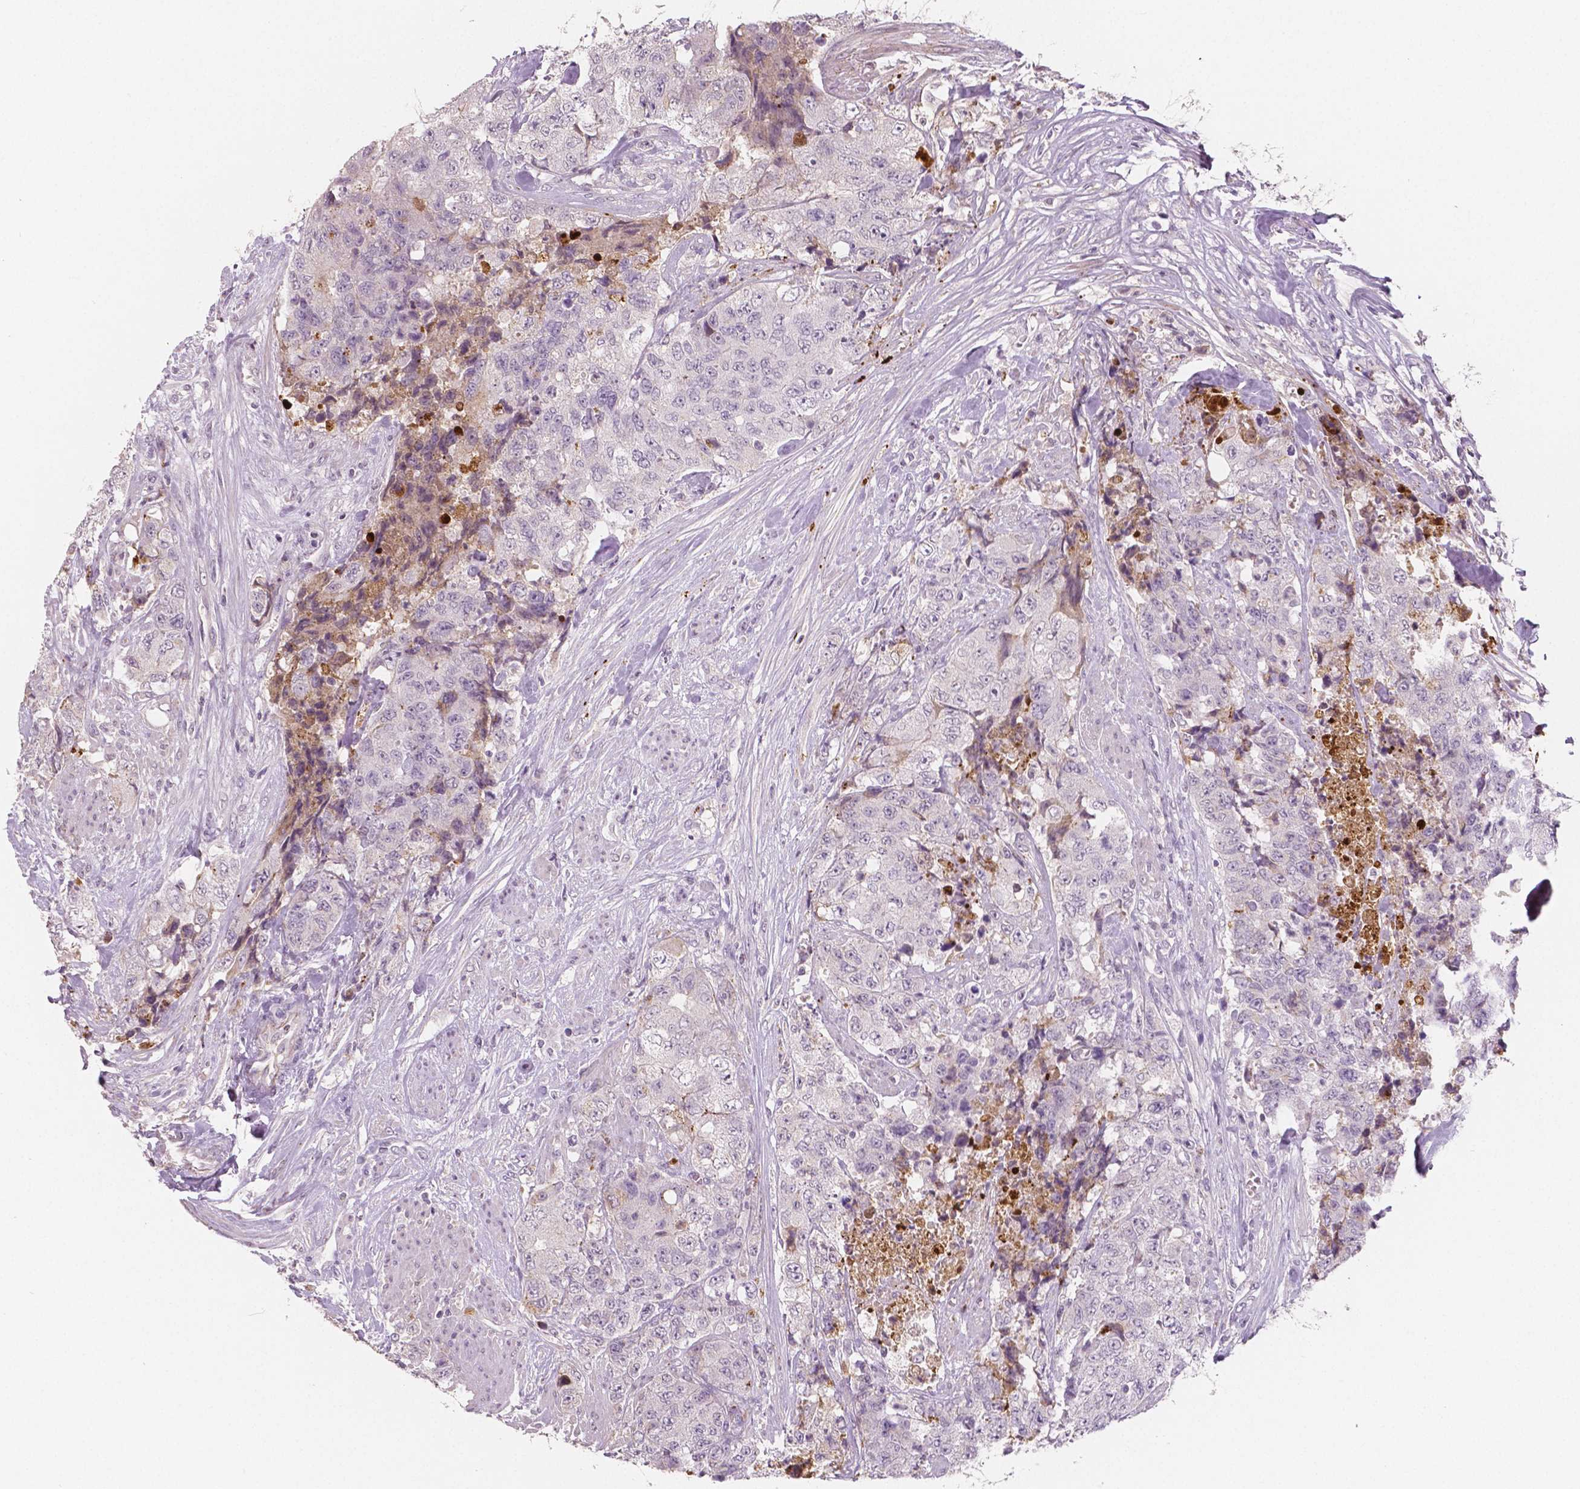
{"staining": {"intensity": "negative", "quantity": "none", "location": "none"}, "tissue": "urothelial cancer", "cell_type": "Tumor cells", "image_type": "cancer", "snomed": [{"axis": "morphology", "description": "Urothelial carcinoma, High grade"}, {"axis": "topography", "description": "Urinary bladder"}], "caption": "There is no significant staining in tumor cells of urothelial cancer.", "gene": "APOA4", "patient": {"sex": "female", "age": 78}}